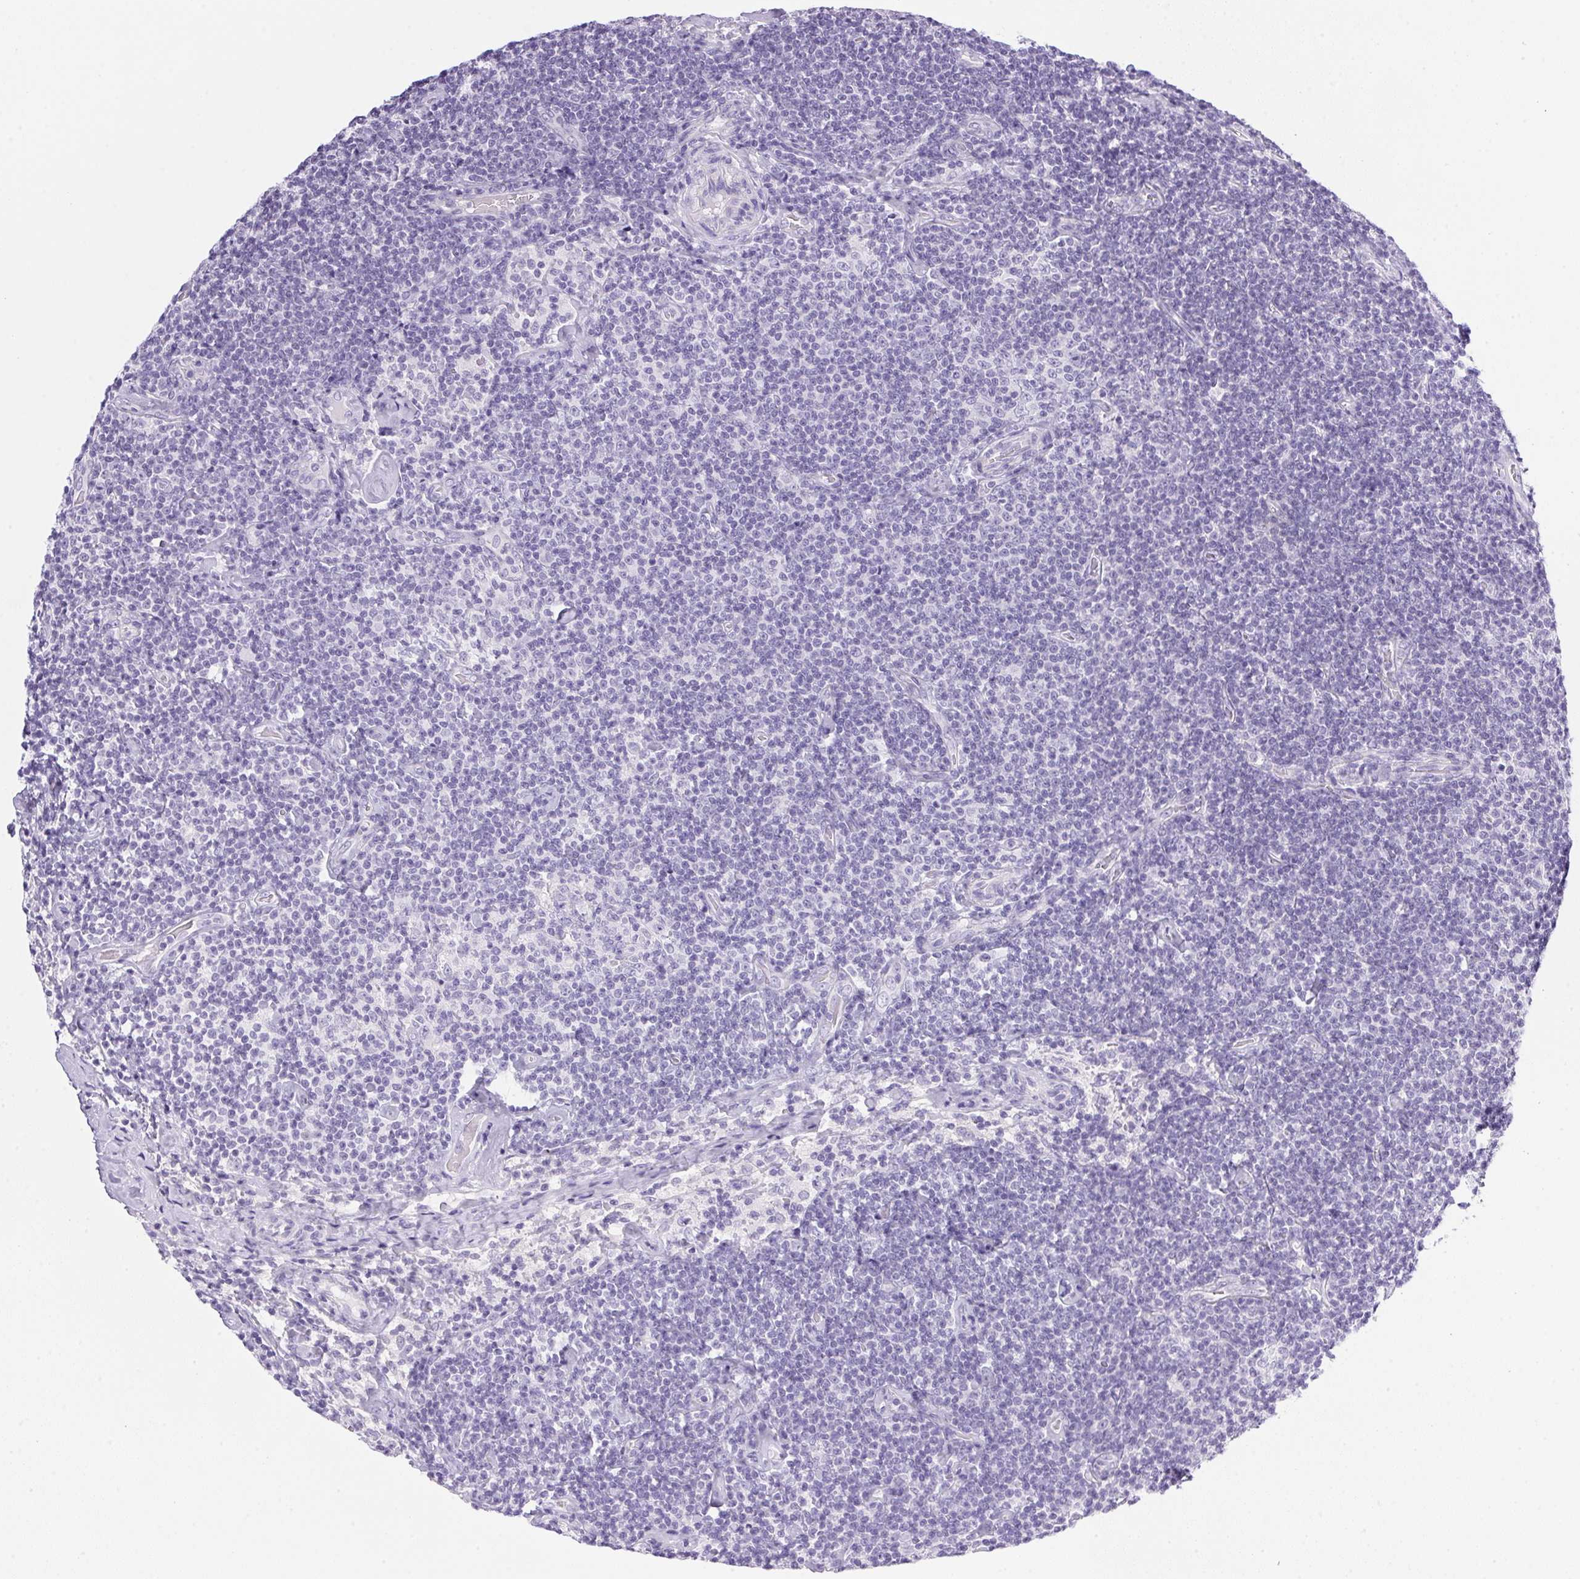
{"staining": {"intensity": "negative", "quantity": "none", "location": "none"}, "tissue": "lymphoma", "cell_type": "Tumor cells", "image_type": "cancer", "snomed": [{"axis": "morphology", "description": "Malignant lymphoma, non-Hodgkin's type, Low grade"}, {"axis": "topography", "description": "Lymph node"}], "caption": "IHC micrograph of neoplastic tissue: low-grade malignant lymphoma, non-Hodgkin's type stained with DAB exhibits no significant protein expression in tumor cells.", "gene": "ATP6V0A4", "patient": {"sex": "male", "age": 81}}